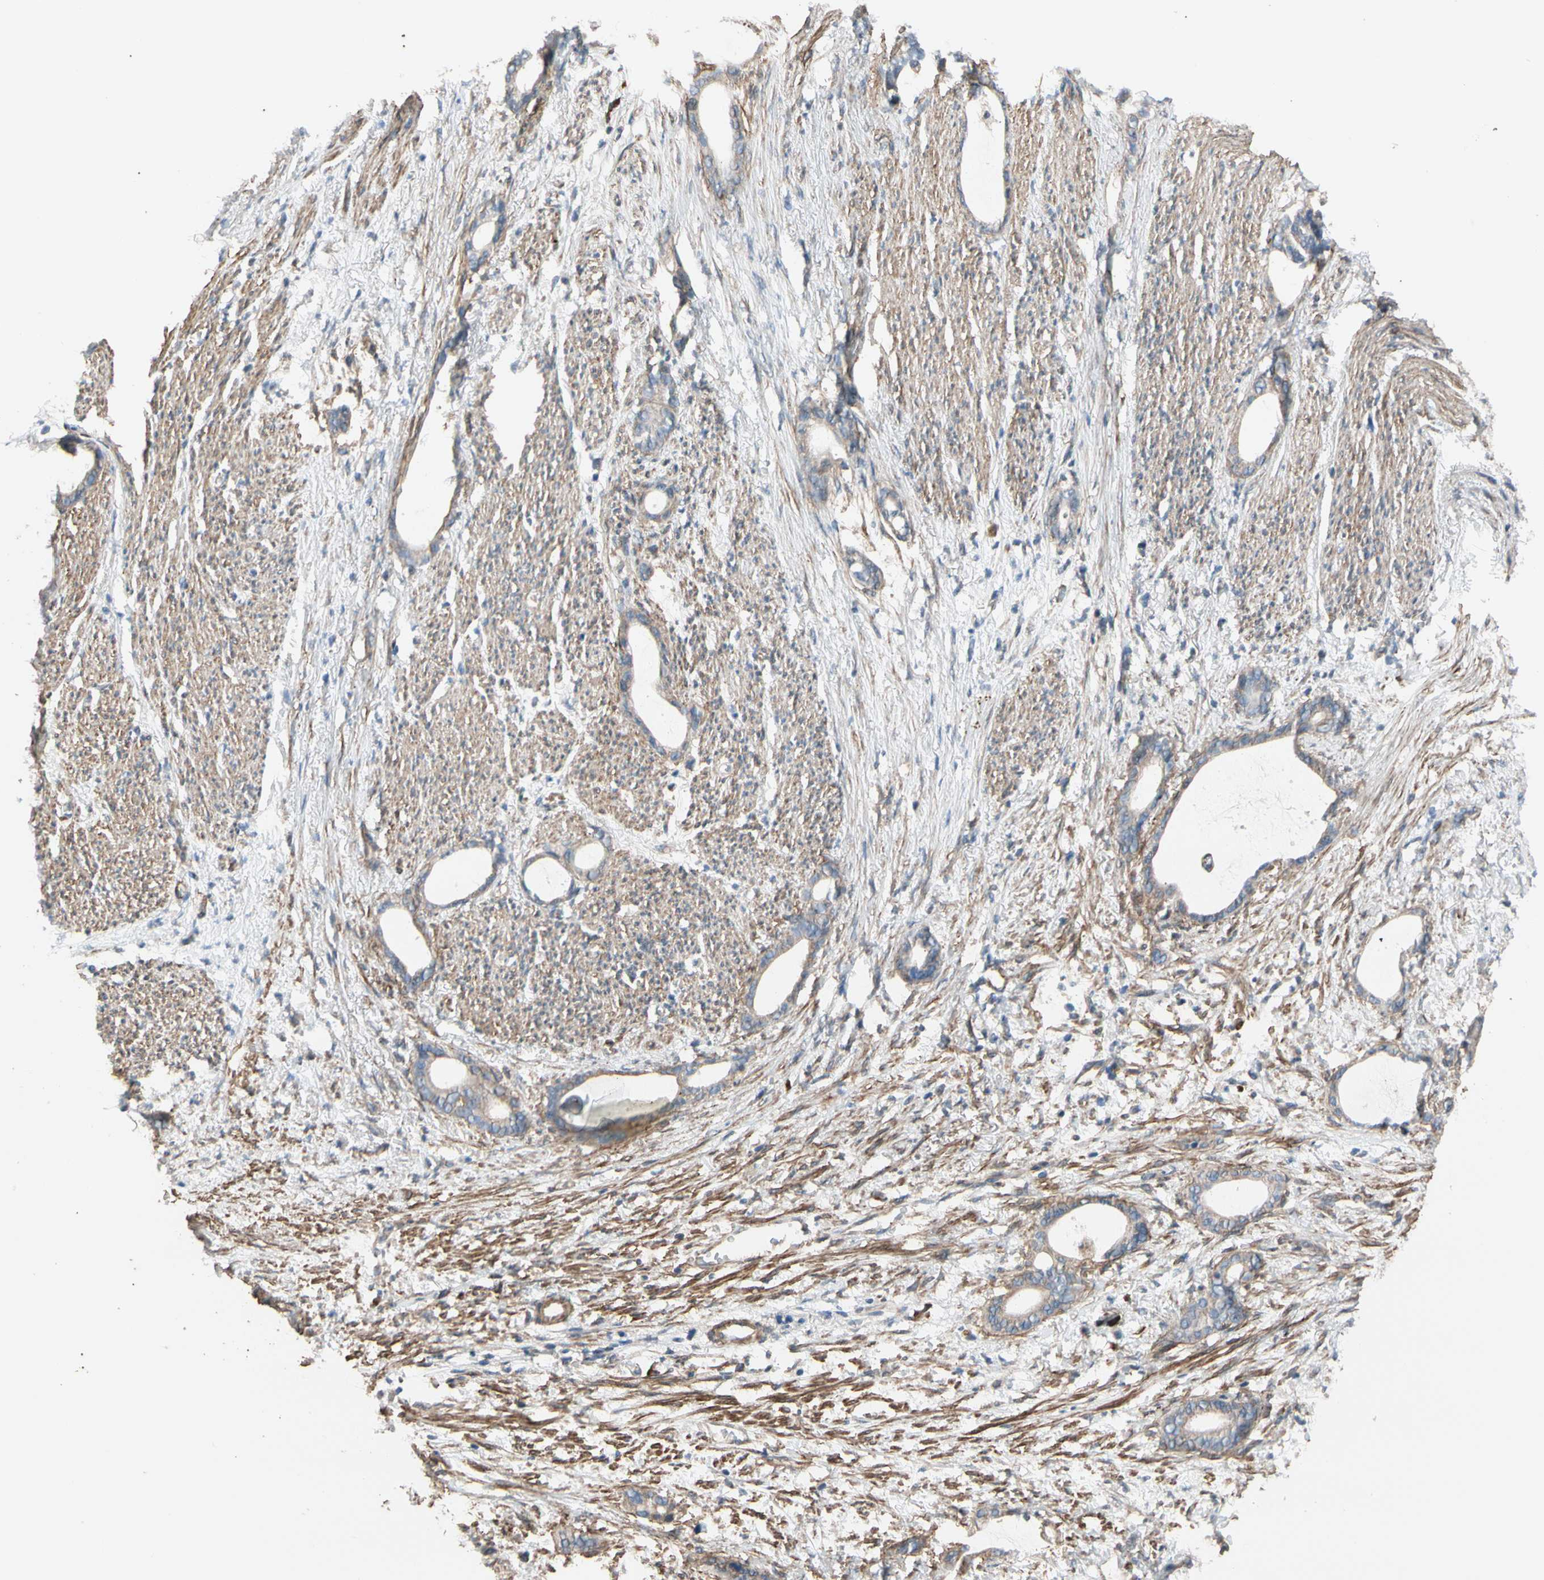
{"staining": {"intensity": "weak", "quantity": ">75%", "location": "cytoplasmic/membranous"}, "tissue": "stomach cancer", "cell_type": "Tumor cells", "image_type": "cancer", "snomed": [{"axis": "morphology", "description": "Adenocarcinoma, NOS"}, {"axis": "topography", "description": "Stomach"}], "caption": "Immunohistochemistry (IHC) image of stomach cancer (adenocarcinoma) stained for a protein (brown), which shows low levels of weak cytoplasmic/membranous expression in about >75% of tumor cells.", "gene": "LIMK2", "patient": {"sex": "female", "age": 75}}